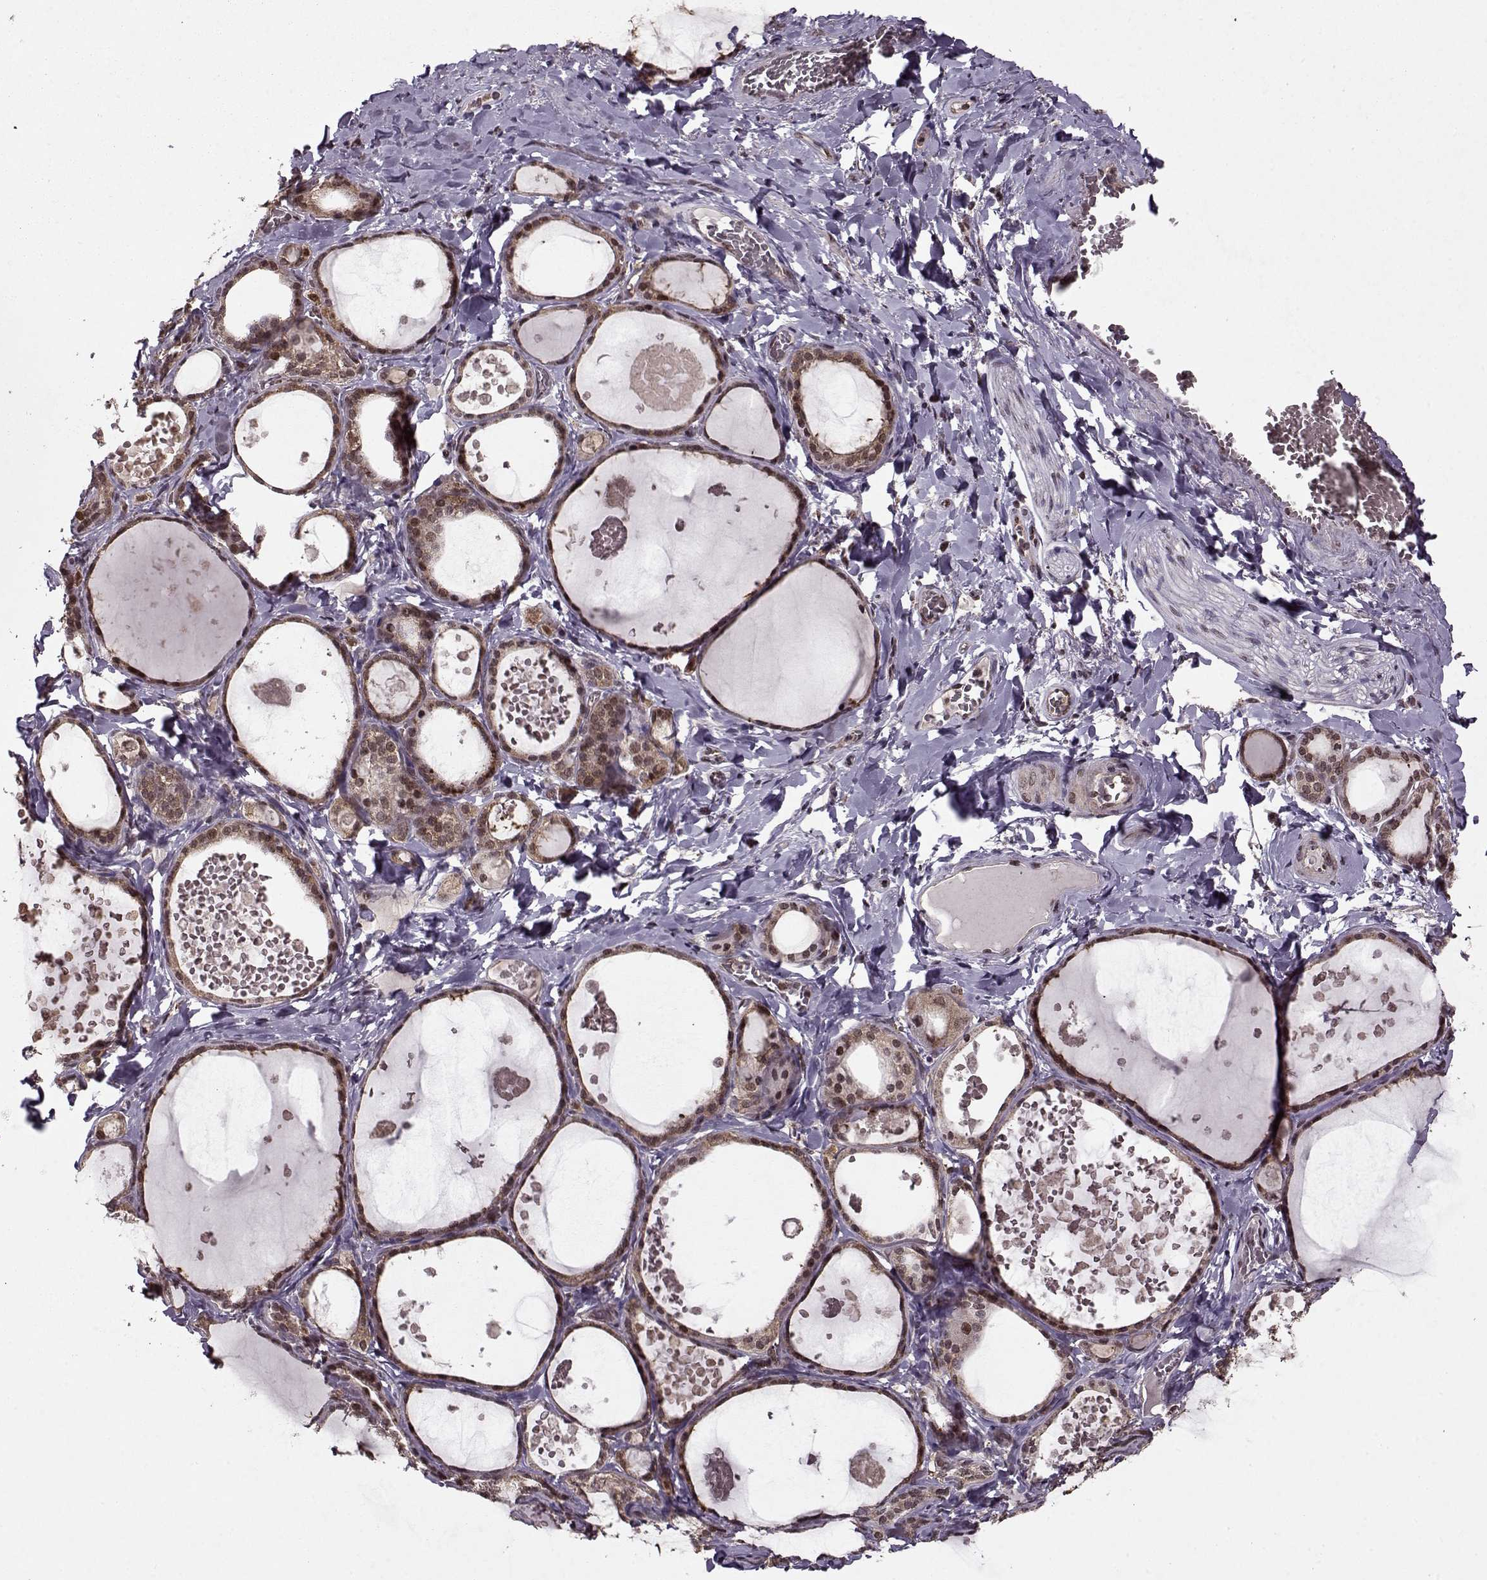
{"staining": {"intensity": "moderate", "quantity": ">75%", "location": "cytoplasmic/membranous,nuclear"}, "tissue": "thyroid gland", "cell_type": "Glandular cells", "image_type": "normal", "snomed": [{"axis": "morphology", "description": "Normal tissue, NOS"}, {"axis": "topography", "description": "Thyroid gland"}], "caption": "An image showing moderate cytoplasmic/membranous,nuclear staining in about >75% of glandular cells in benign thyroid gland, as visualized by brown immunohistochemical staining.", "gene": "PSMA7", "patient": {"sex": "female", "age": 56}}